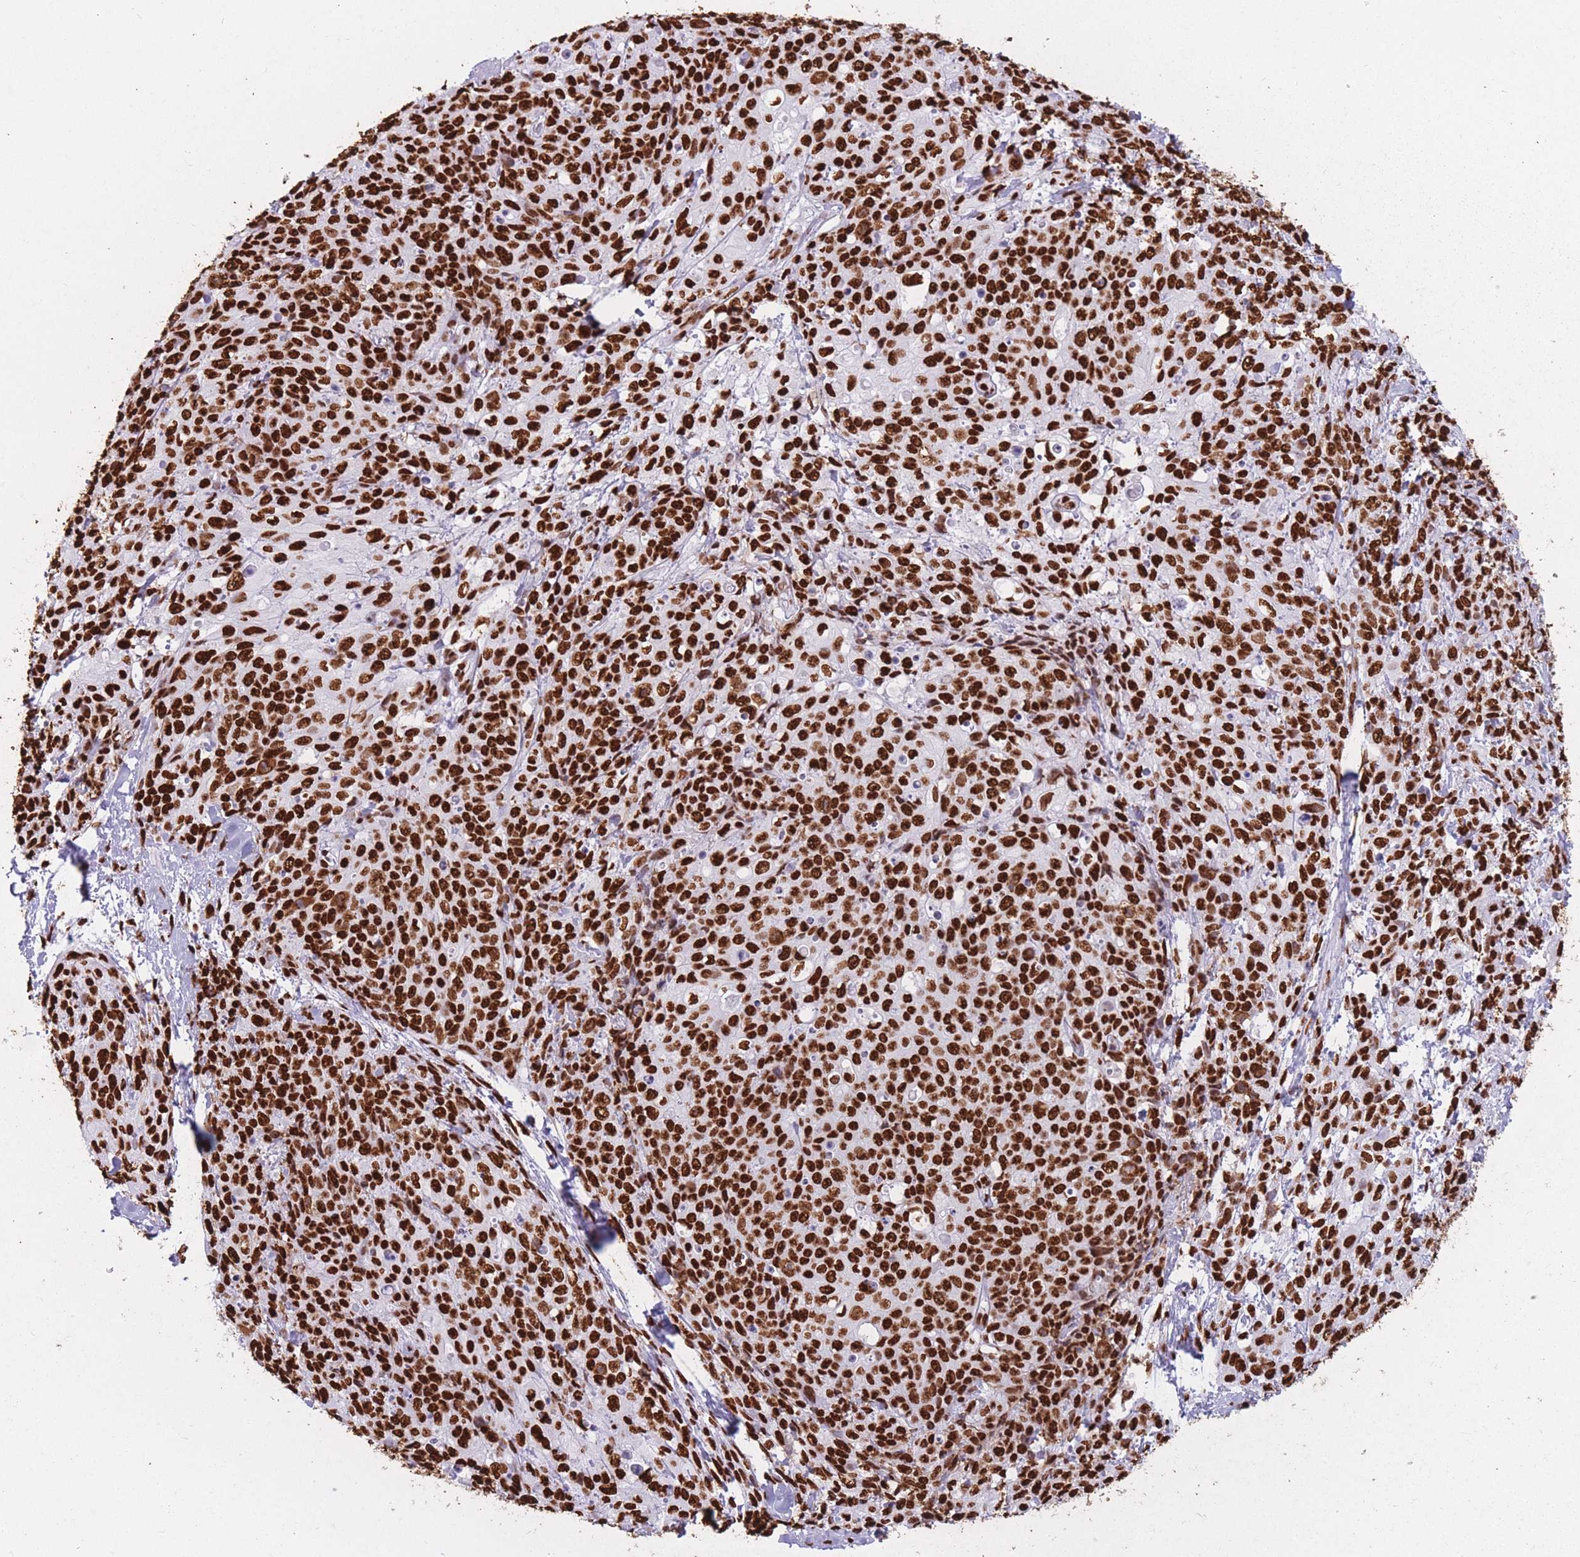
{"staining": {"intensity": "strong", "quantity": ">75%", "location": "nuclear"}, "tissue": "skin cancer", "cell_type": "Tumor cells", "image_type": "cancer", "snomed": [{"axis": "morphology", "description": "Squamous cell carcinoma, NOS"}, {"axis": "topography", "description": "Skin"}, {"axis": "topography", "description": "Vulva"}], "caption": "Brown immunohistochemical staining in human skin squamous cell carcinoma shows strong nuclear staining in about >75% of tumor cells.", "gene": "HNRNPUL1", "patient": {"sex": "female", "age": 85}}